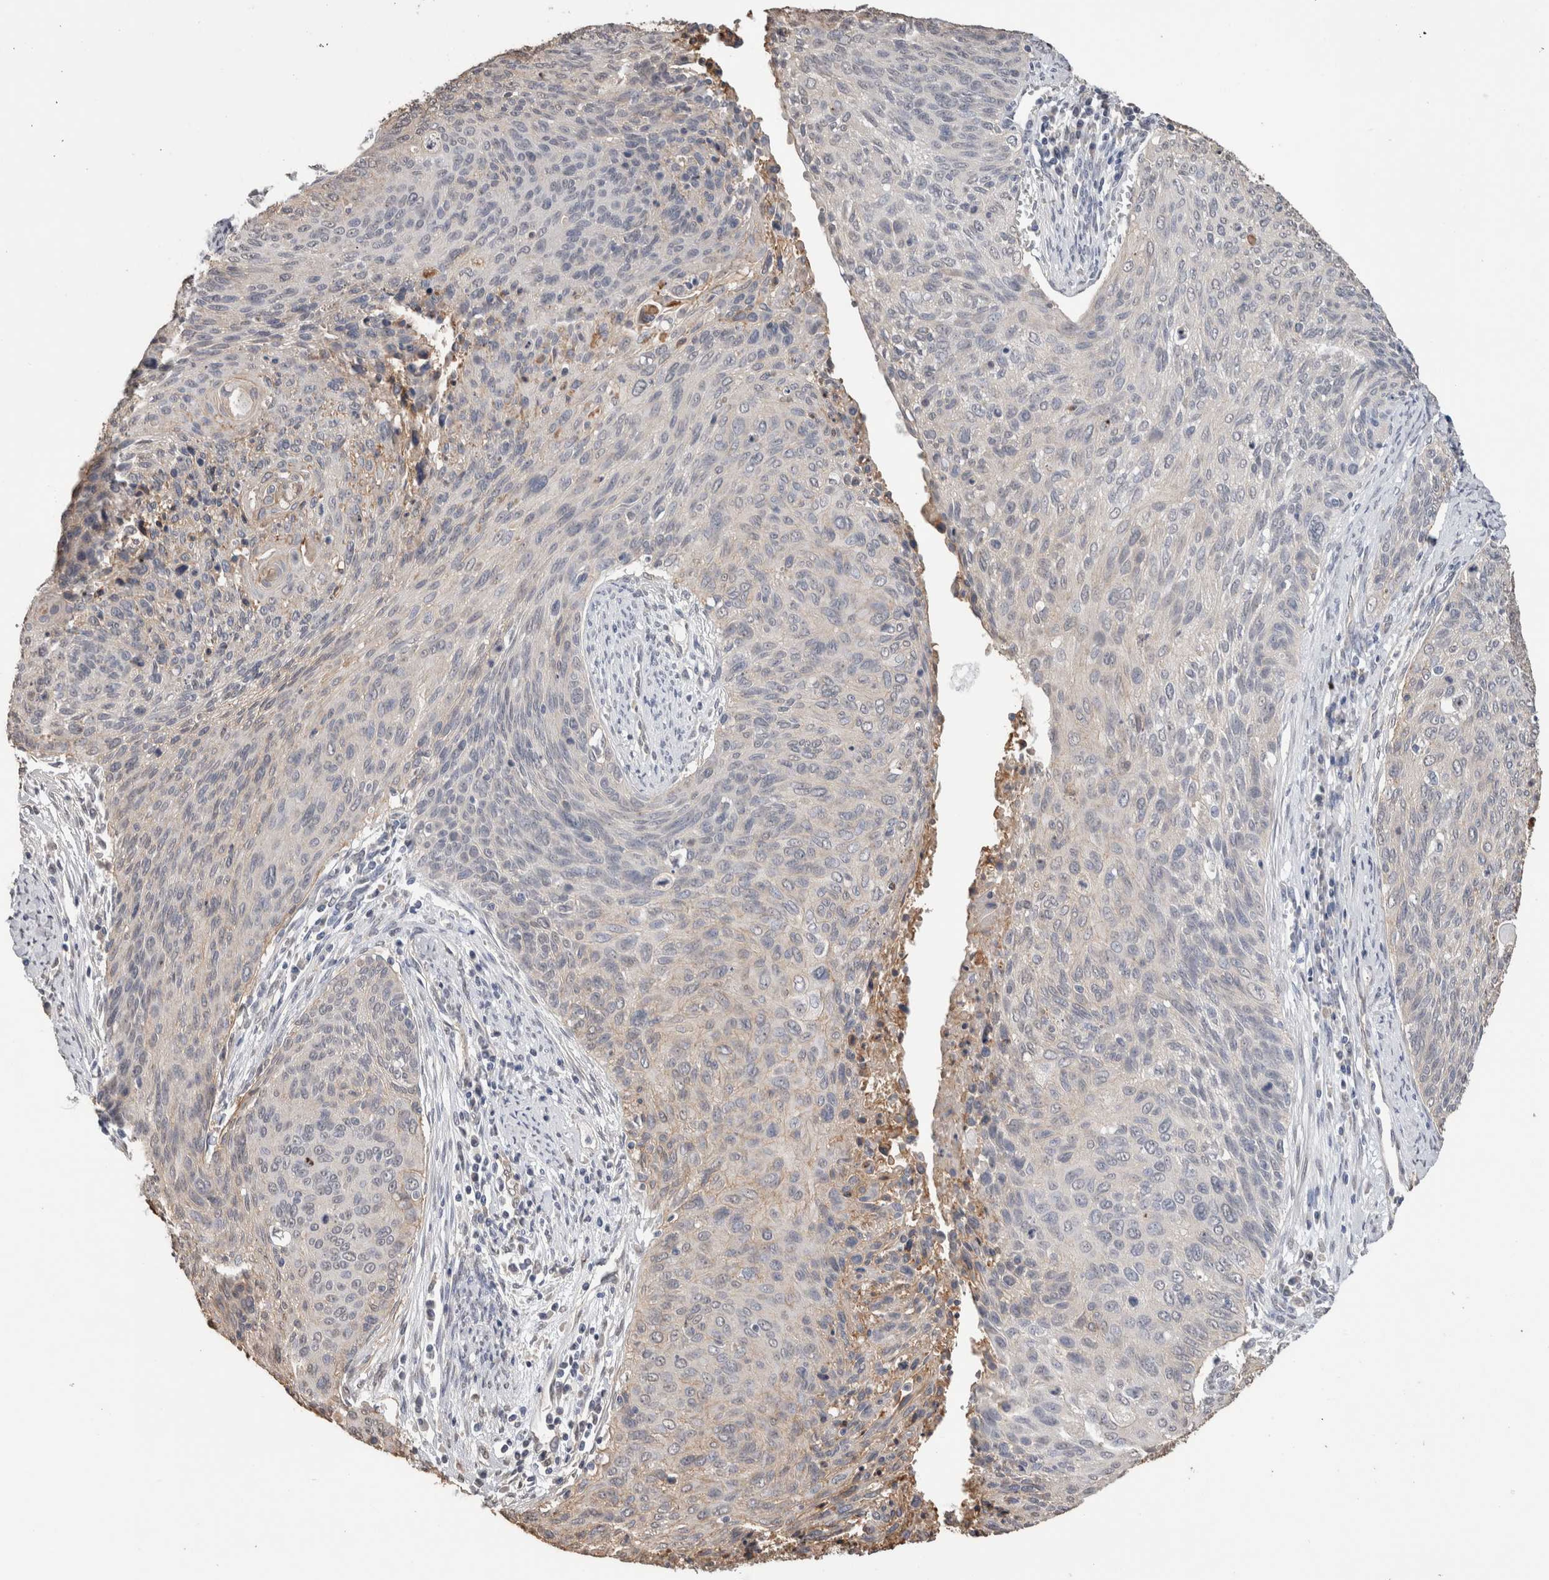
{"staining": {"intensity": "negative", "quantity": "none", "location": "none"}, "tissue": "cervical cancer", "cell_type": "Tumor cells", "image_type": "cancer", "snomed": [{"axis": "morphology", "description": "Squamous cell carcinoma, NOS"}, {"axis": "topography", "description": "Cervix"}], "caption": "Micrograph shows no protein staining in tumor cells of cervical squamous cell carcinoma tissue.", "gene": "S100A10", "patient": {"sex": "female", "age": 55}}